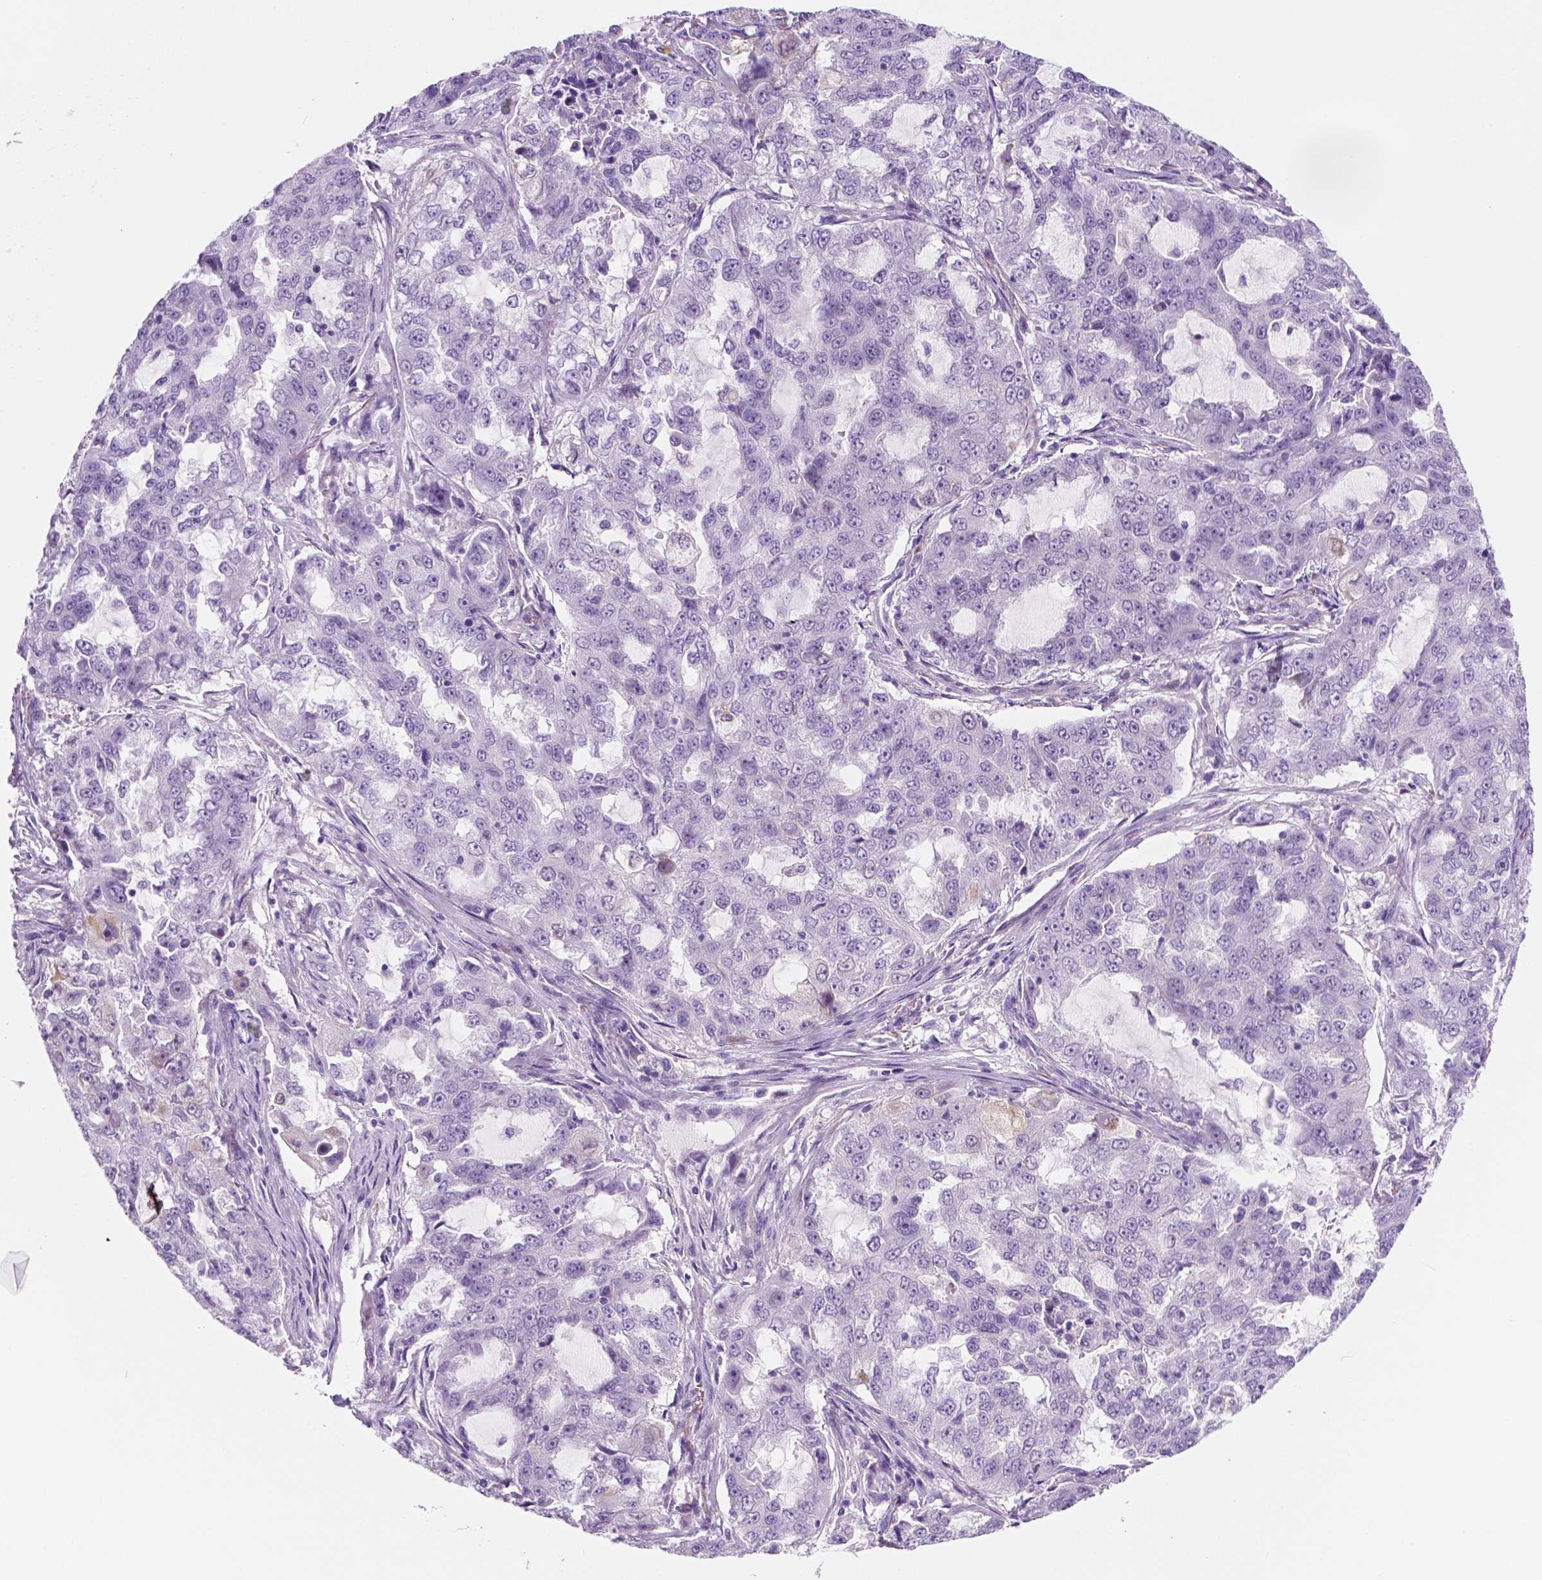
{"staining": {"intensity": "negative", "quantity": "none", "location": "none"}, "tissue": "lung cancer", "cell_type": "Tumor cells", "image_type": "cancer", "snomed": [{"axis": "morphology", "description": "Adenocarcinoma, NOS"}, {"axis": "topography", "description": "Lung"}], "caption": "Immunohistochemistry histopathology image of neoplastic tissue: human lung cancer stained with DAB (3,3'-diaminobenzidine) demonstrates no significant protein expression in tumor cells.", "gene": "EPPK1", "patient": {"sex": "female", "age": 61}}